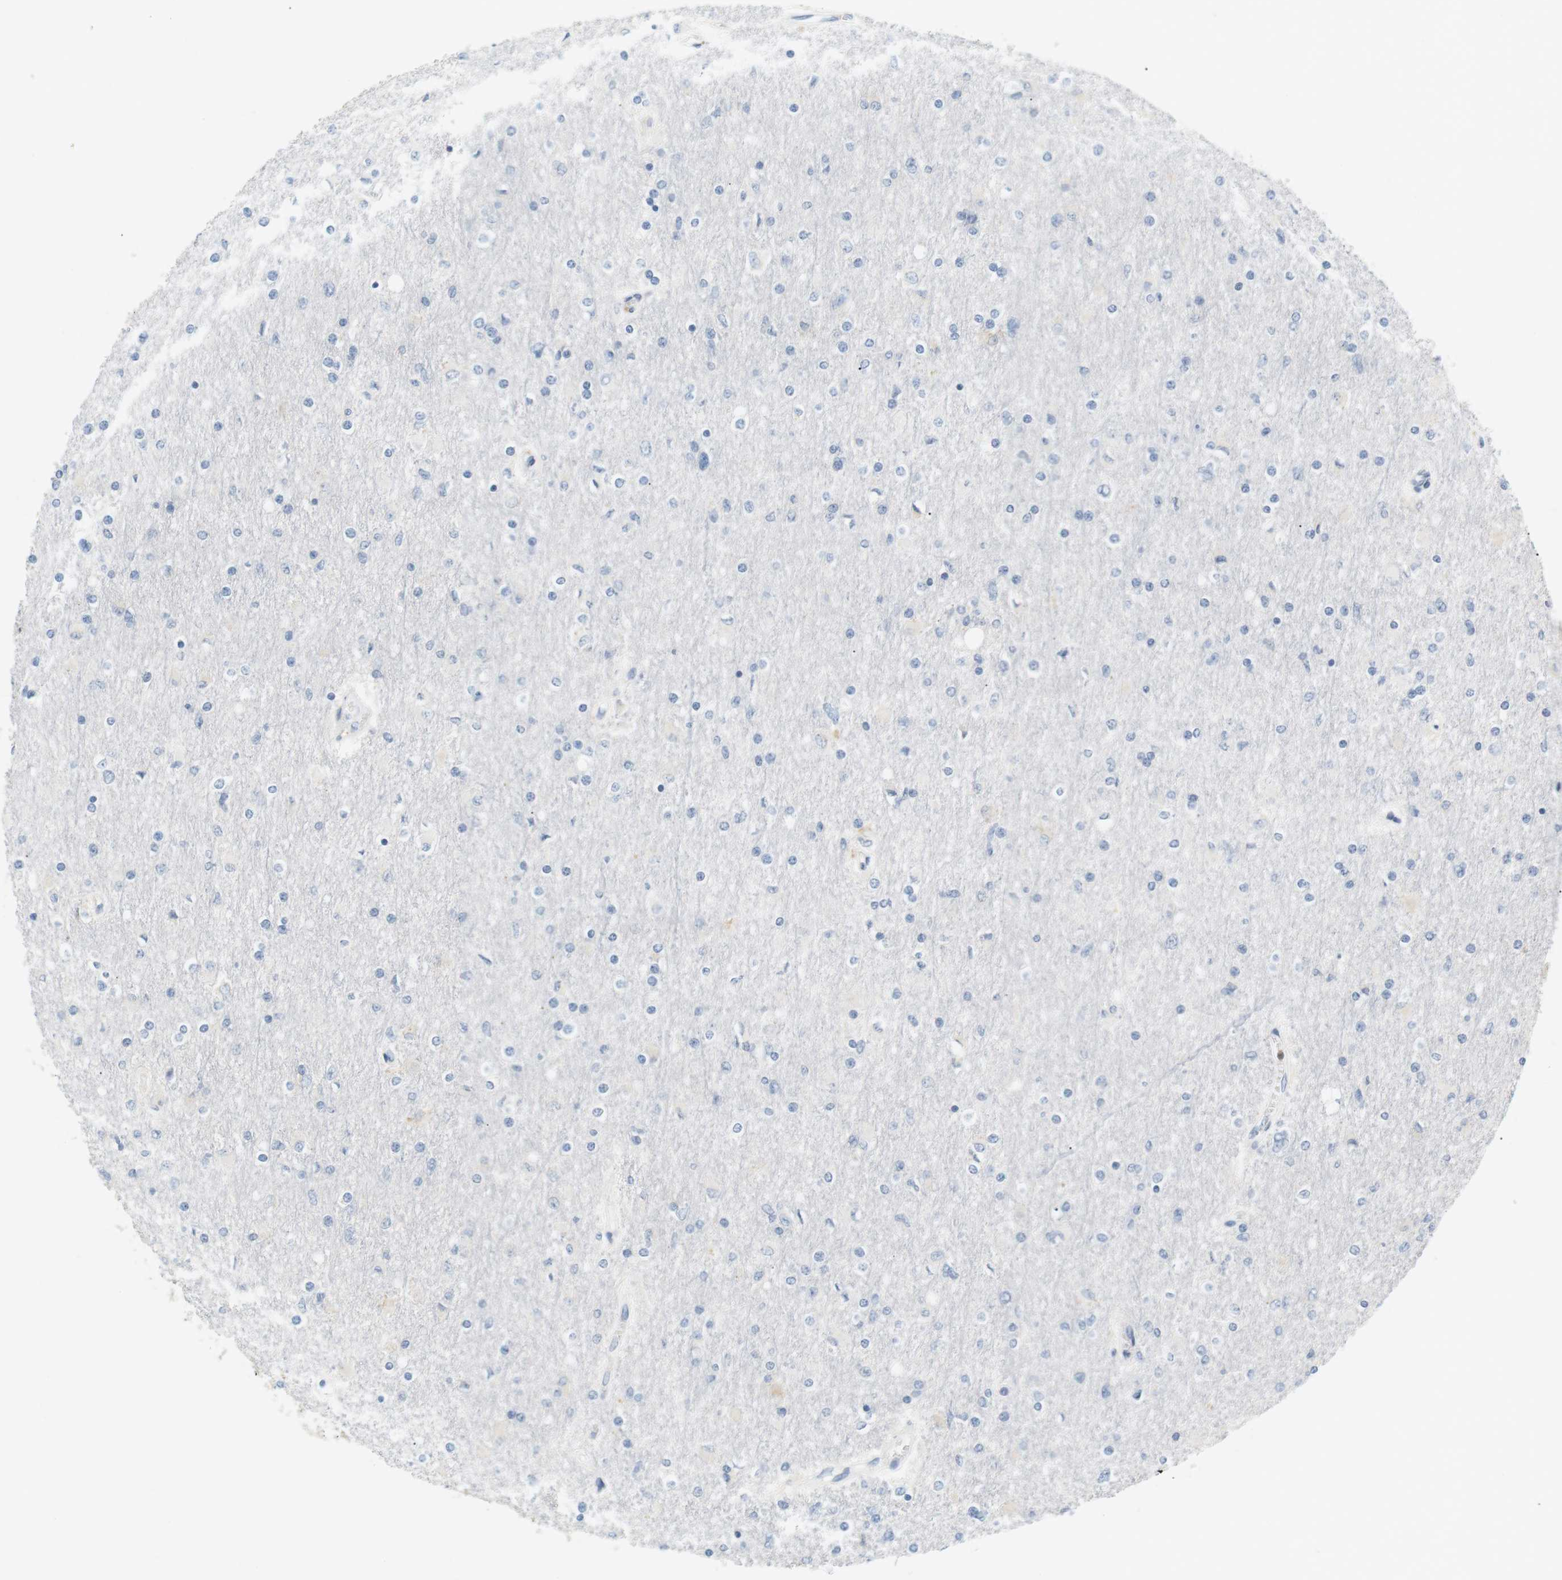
{"staining": {"intensity": "negative", "quantity": "none", "location": "none"}, "tissue": "glioma", "cell_type": "Tumor cells", "image_type": "cancer", "snomed": [{"axis": "morphology", "description": "Glioma, malignant, High grade"}, {"axis": "topography", "description": "Cerebral cortex"}], "caption": "The image reveals no staining of tumor cells in glioma.", "gene": "CD300E", "patient": {"sex": "female", "age": 36}}